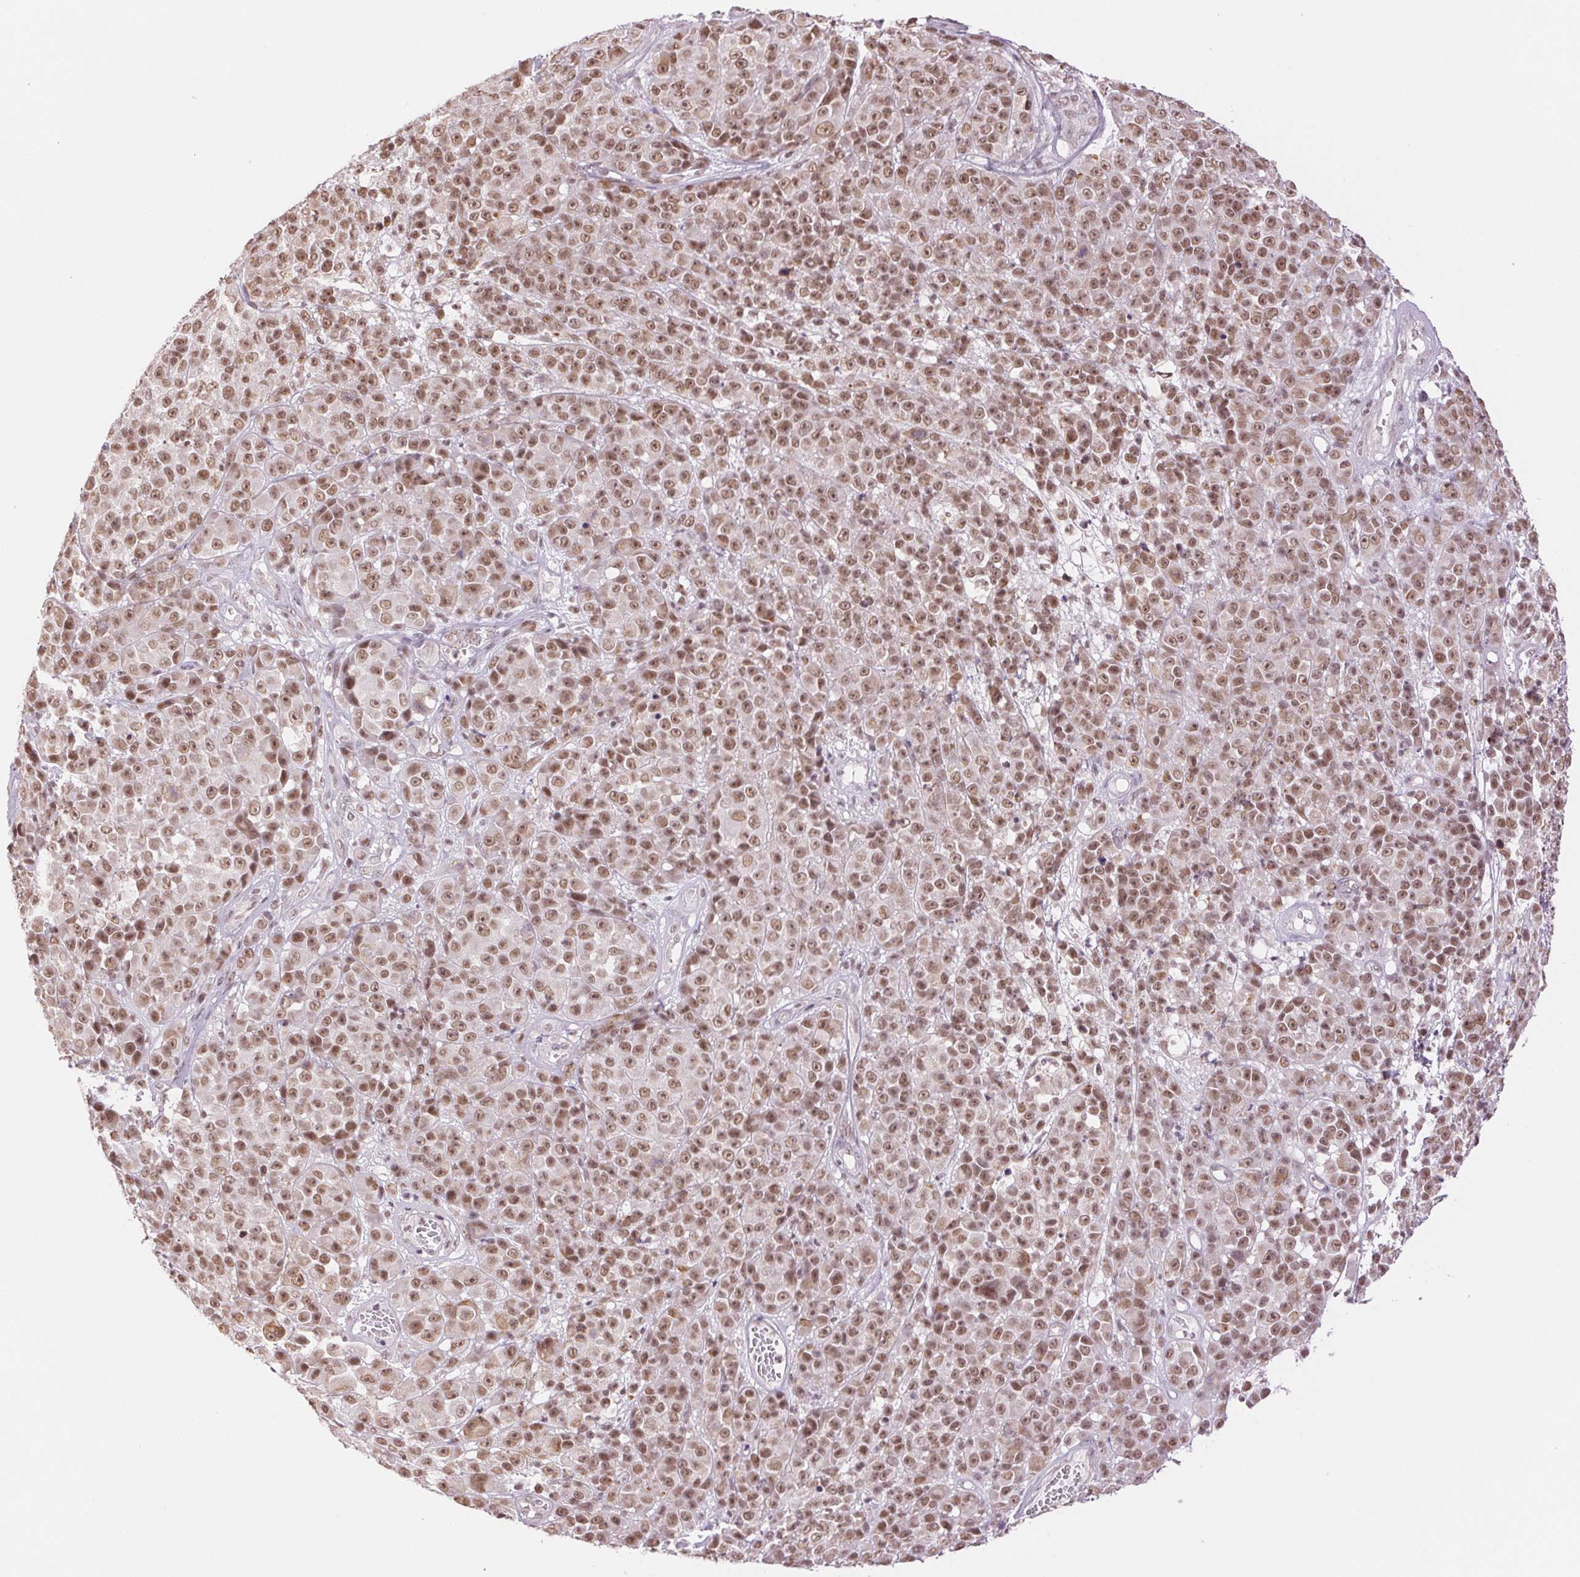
{"staining": {"intensity": "moderate", "quantity": ">75%", "location": "nuclear"}, "tissue": "melanoma", "cell_type": "Tumor cells", "image_type": "cancer", "snomed": [{"axis": "morphology", "description": "Malignant melanoma, NOS"}, {"axis": "topography", "description": "Skin"}, {"axis": "topography", "description": "Skin of back"}], "caption": "A micrograph of malignant melanoma stained for a protein displays moderate nuclear brown staining in tumor cells. The staining is performed using DAB brown chromogen to label protein expression. The nuclei are counter-stained blue using hematoxylin.", "gene": "RPRD1B", "patient": {"sex": "male", "age": 91}}